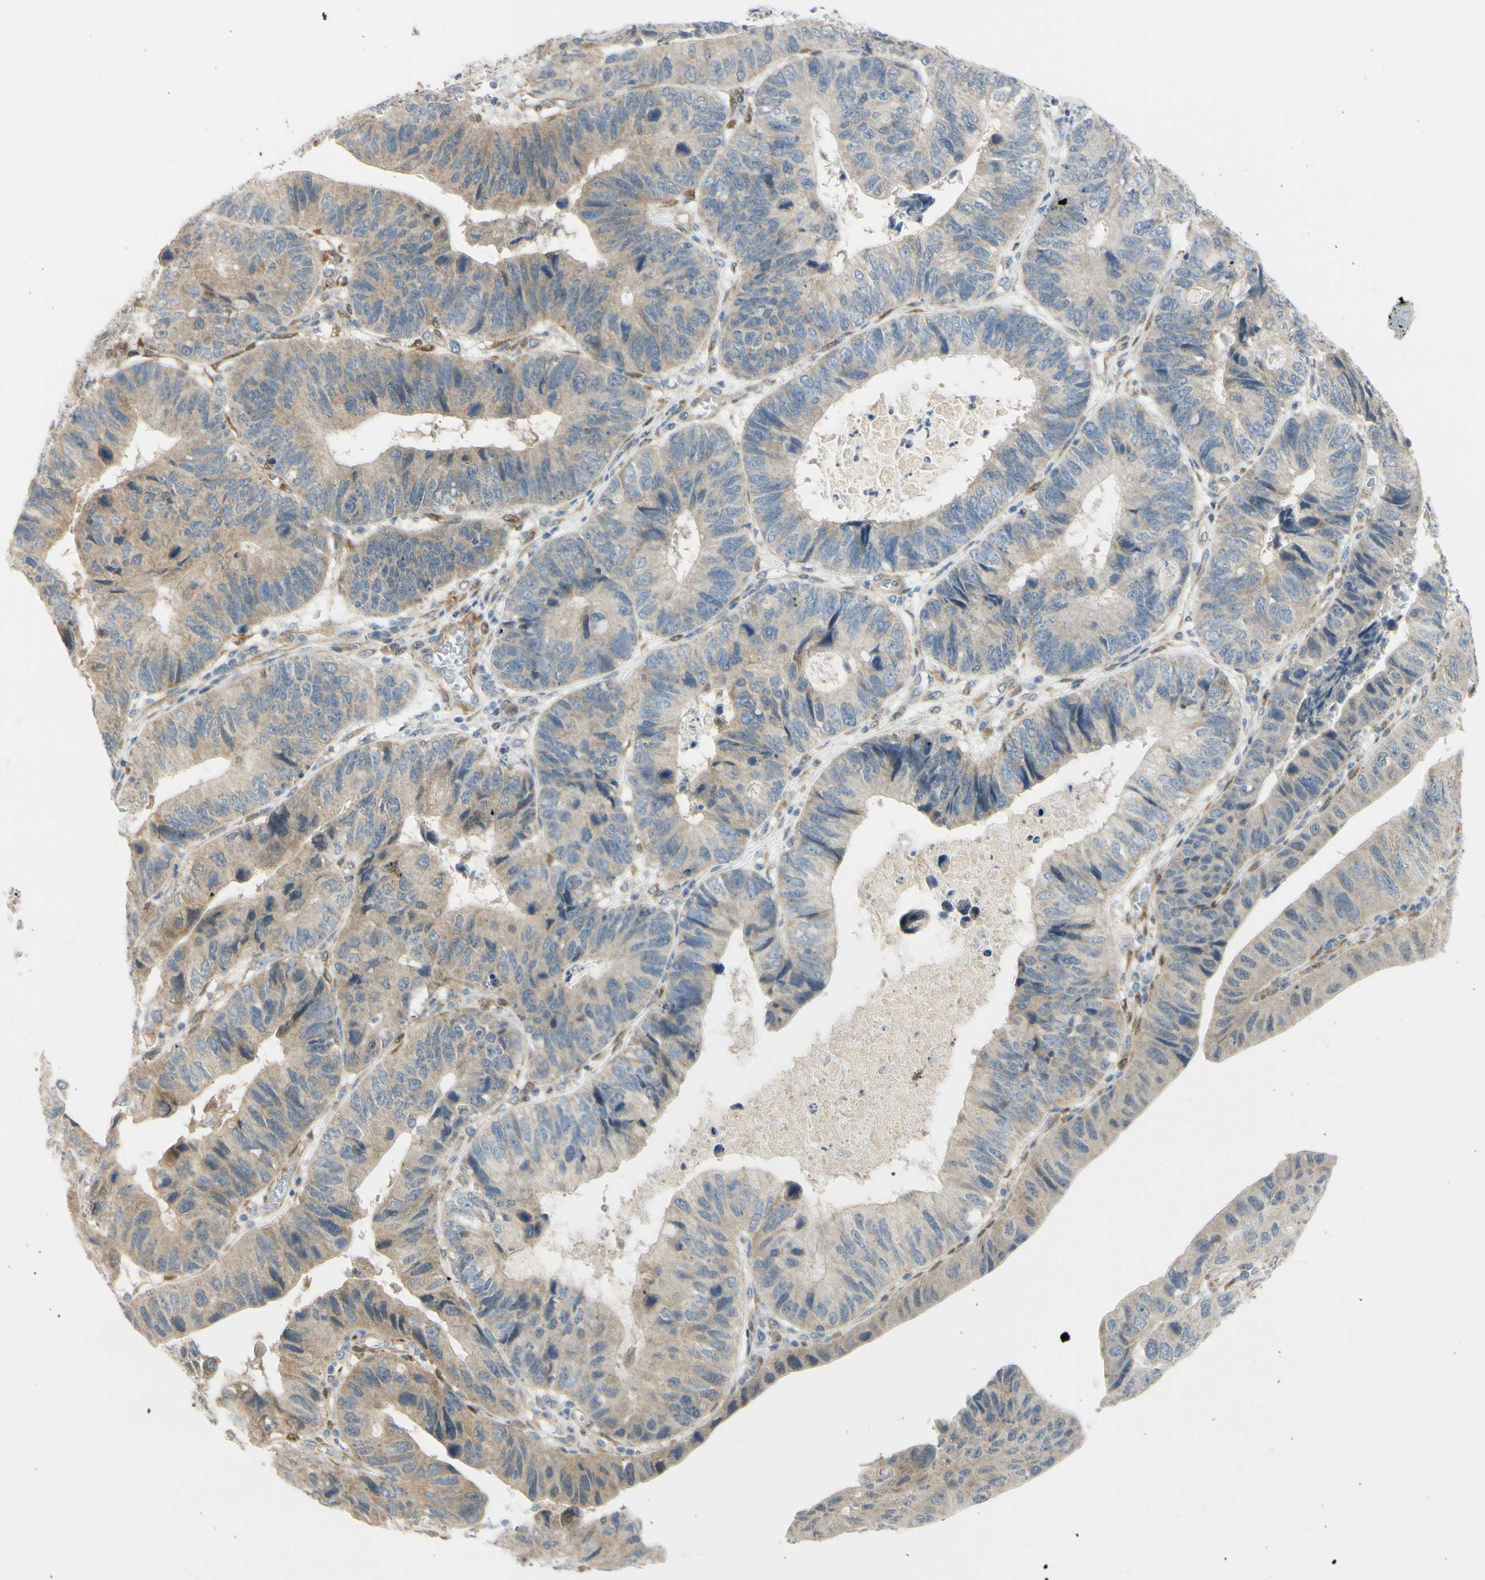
{"staining": {"intensity": "weak", "quantity": "25%-75%", "location": "cytoplasmic/membranous"}, "tissue": "stomach cancer", "cell_type": "Tumor cells", "image_type": "cancer", "snomed": [{"axis": "morphology", "description": "Adenocarcinoma, NOS"}, {"axis": "topography", "description": "Stomach"}], "caption": "This is an image of immunohistochemistry staining of stomach cancer (adenocarcinoma), which shows weak staining in the cytoplasmic/membranous of tumor cells.", "gene": "FHL2", "patient": {"sex": "male", "age": 59}}